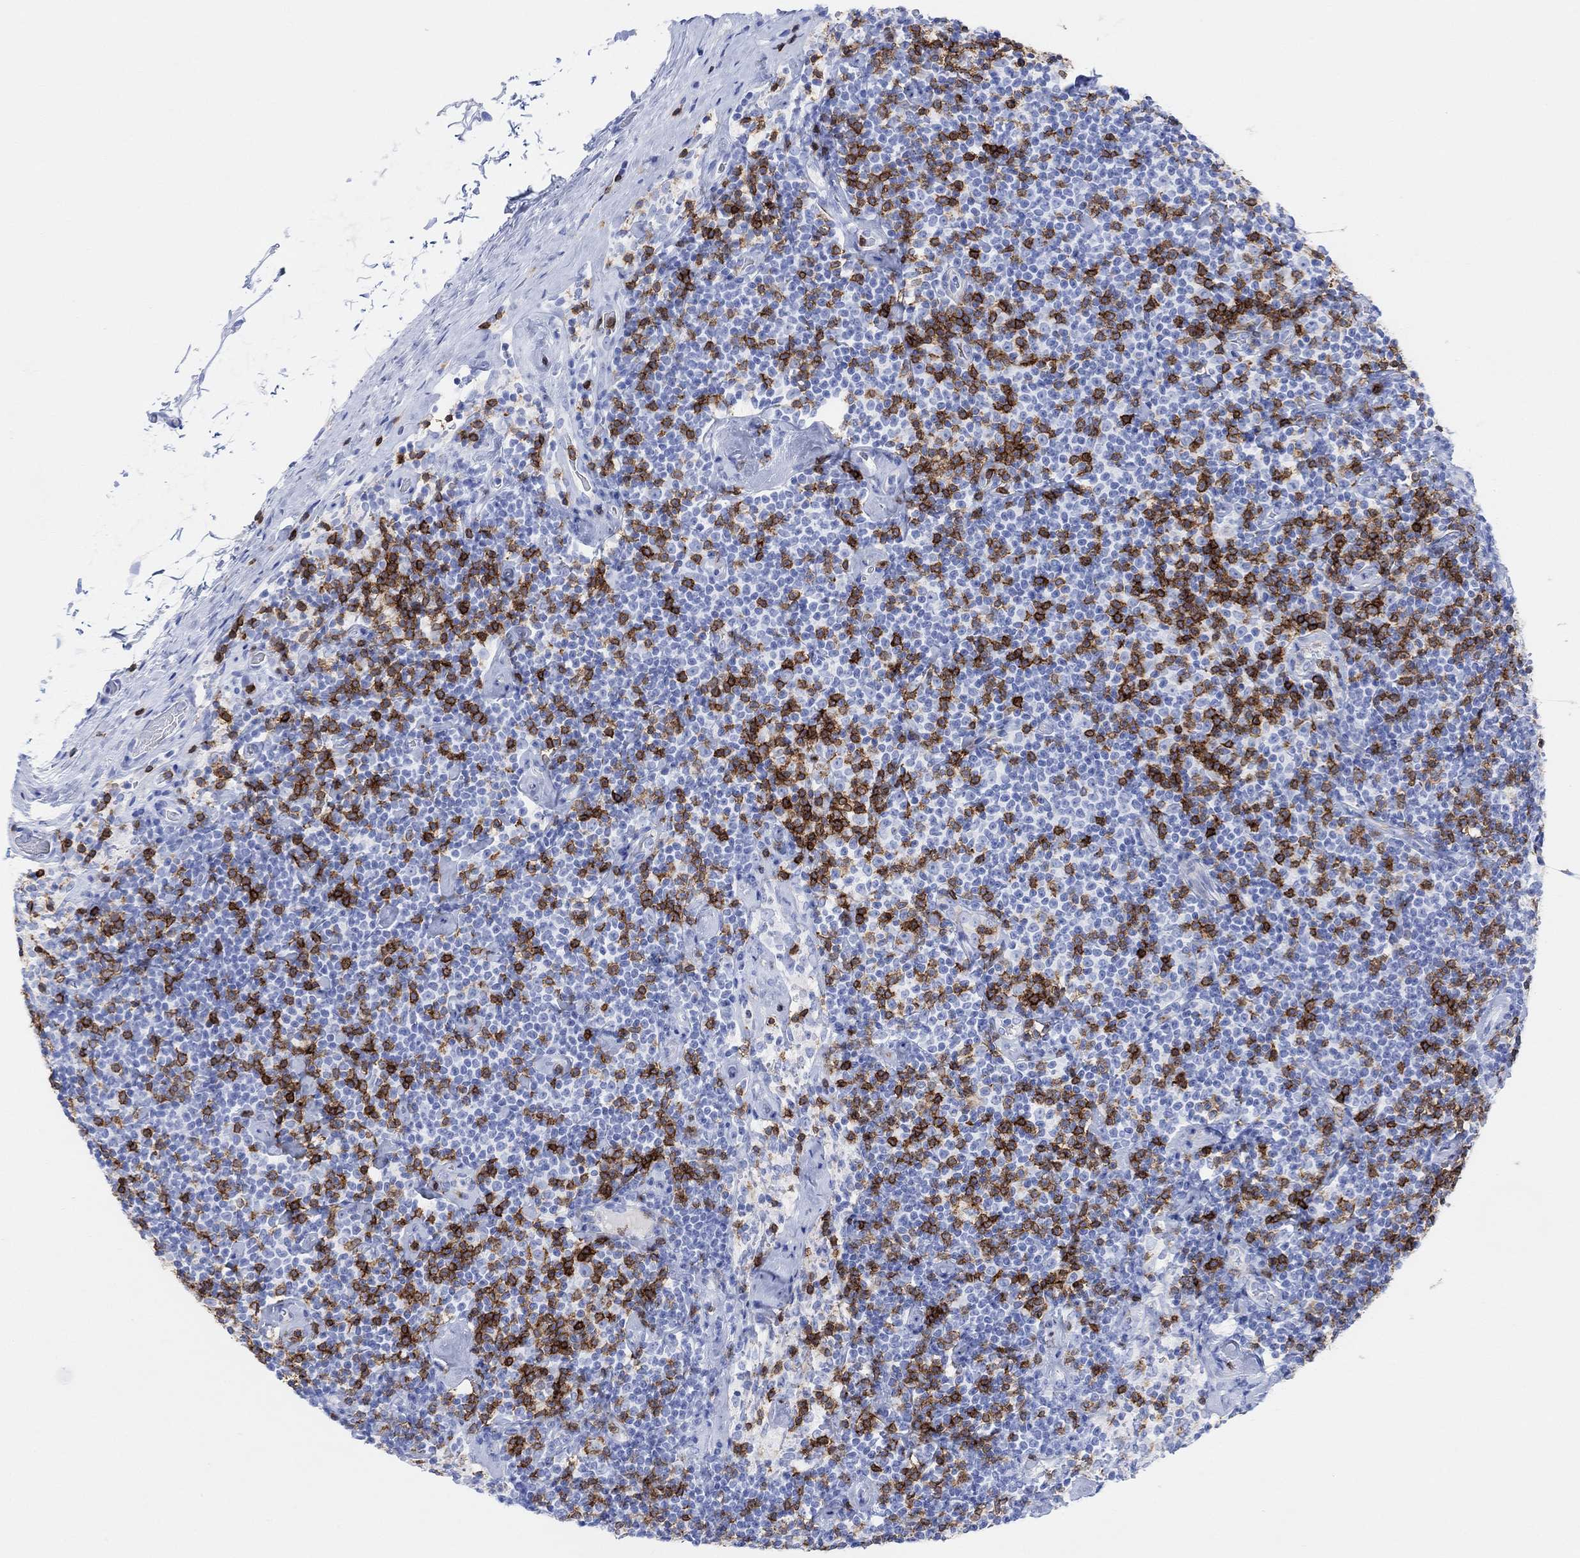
{"staining": {"intensity": "negative", "quantity": "none", "location": "none"}, "tissue": "lymphoma", "cell_type": "Tumor cells", "image_type": "cancer", "snomed": [{"axis": "morphology", "description": "Malignant lymphoma, non-Hodgkin's type, Low grade"}, {"axis": "topography", "description": "Lymph node"}], "caption": "IHC image of human lymphoma stained for a protein (brown), which demonstrates no expression in tumor cells.", "gene": "GPR65", "patient": {"sex": "male", "age": 81}}